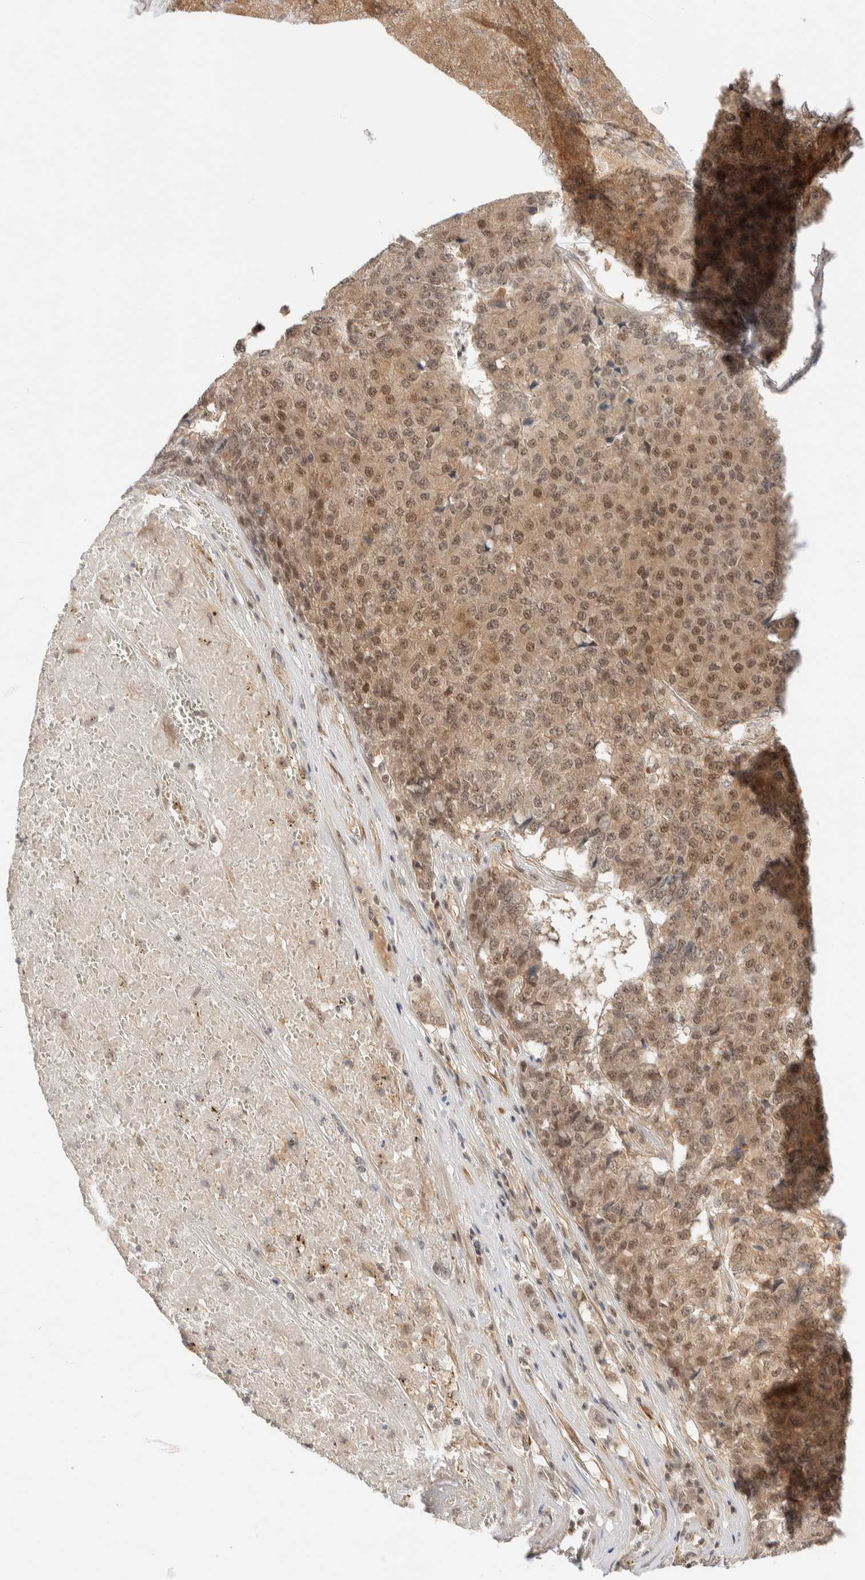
{"staining": {"intensity": "weak", "quantity": ">75%", "location": "cytoplasmic/membranous,nuclear"}, "tissue": "pancreatic cancer", "cell_type": "Tumor cells", "image_type": "cancer", "snomed": [{"axis": "morphology", "description": "Adenocarcinoma, NOS"}, {"axis": "topography", "description": "Pancreas"}], "caption": "High-power microscopy captured an IHC micrograph of adenocarcinoma (pancreatic), revealing weak cytoplasmic/membranous and nuclear staining in about >75% of tumor cells.", "gene": "C8orf76", "patient": {"sex": "male", "age": 50}}